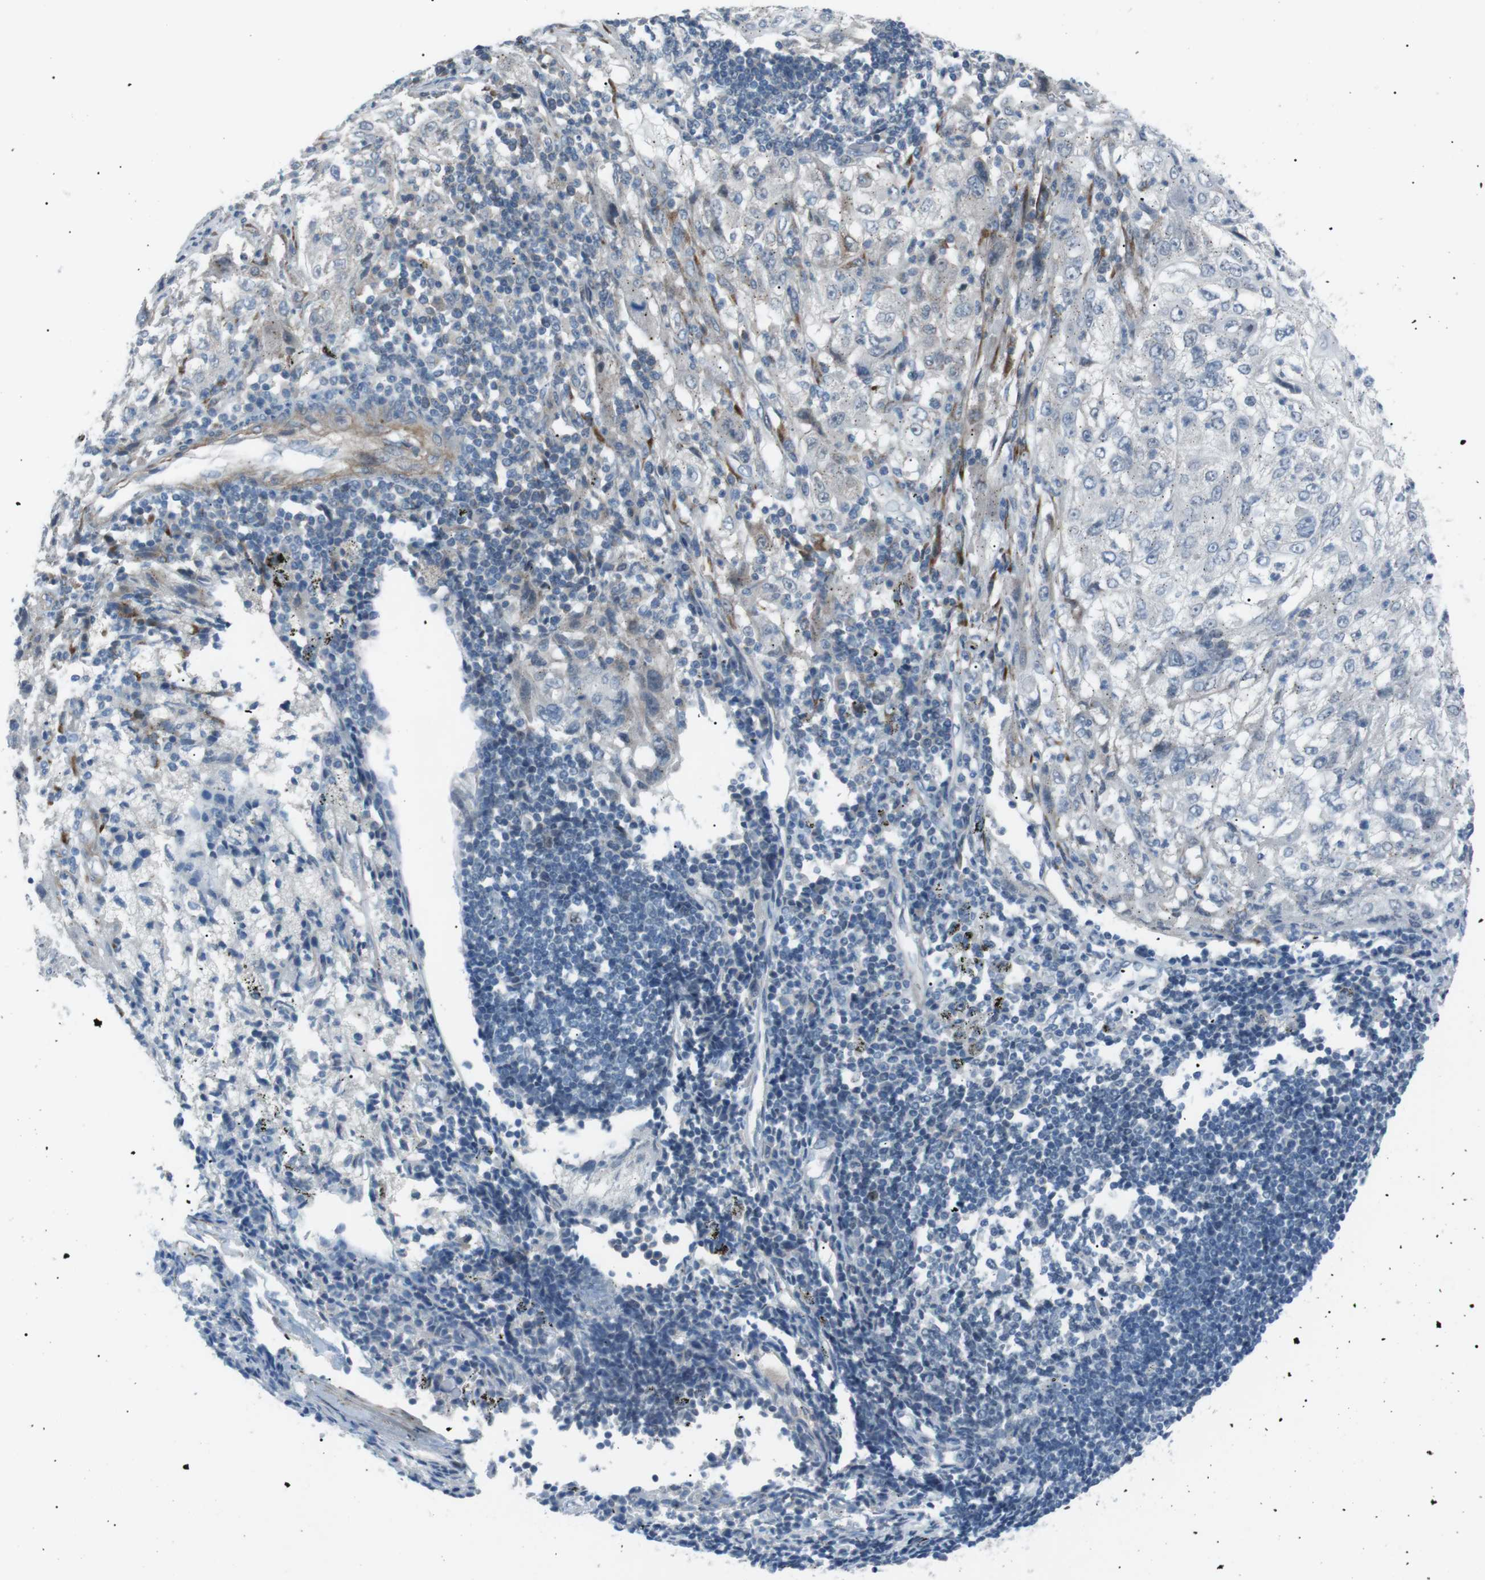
{"staining": {"intensity": "negative", "quantity": "none", "location": "none"}, "tissue": "lung cancer", "cell_type": "Tumor cells", "image_type": "cancer", "snomed": [{"axis": "morphology", "description": "Inflammation, NOS"}, {"axis": "morphology", "description": "Squamous cell carcinoma, NOS"}, {"axis": "topography", "description": "Lymph node"}, {"axis": "topography", "description": "Soft tissue"}, {"axis": "topography", "description": "Lung"}], "caption": "An image of human squamous cell carcinoma (lung) is negative for staining in tumor cells.", "gene": "ARID5B", "patient": {"sex": "male", "age": 66}}